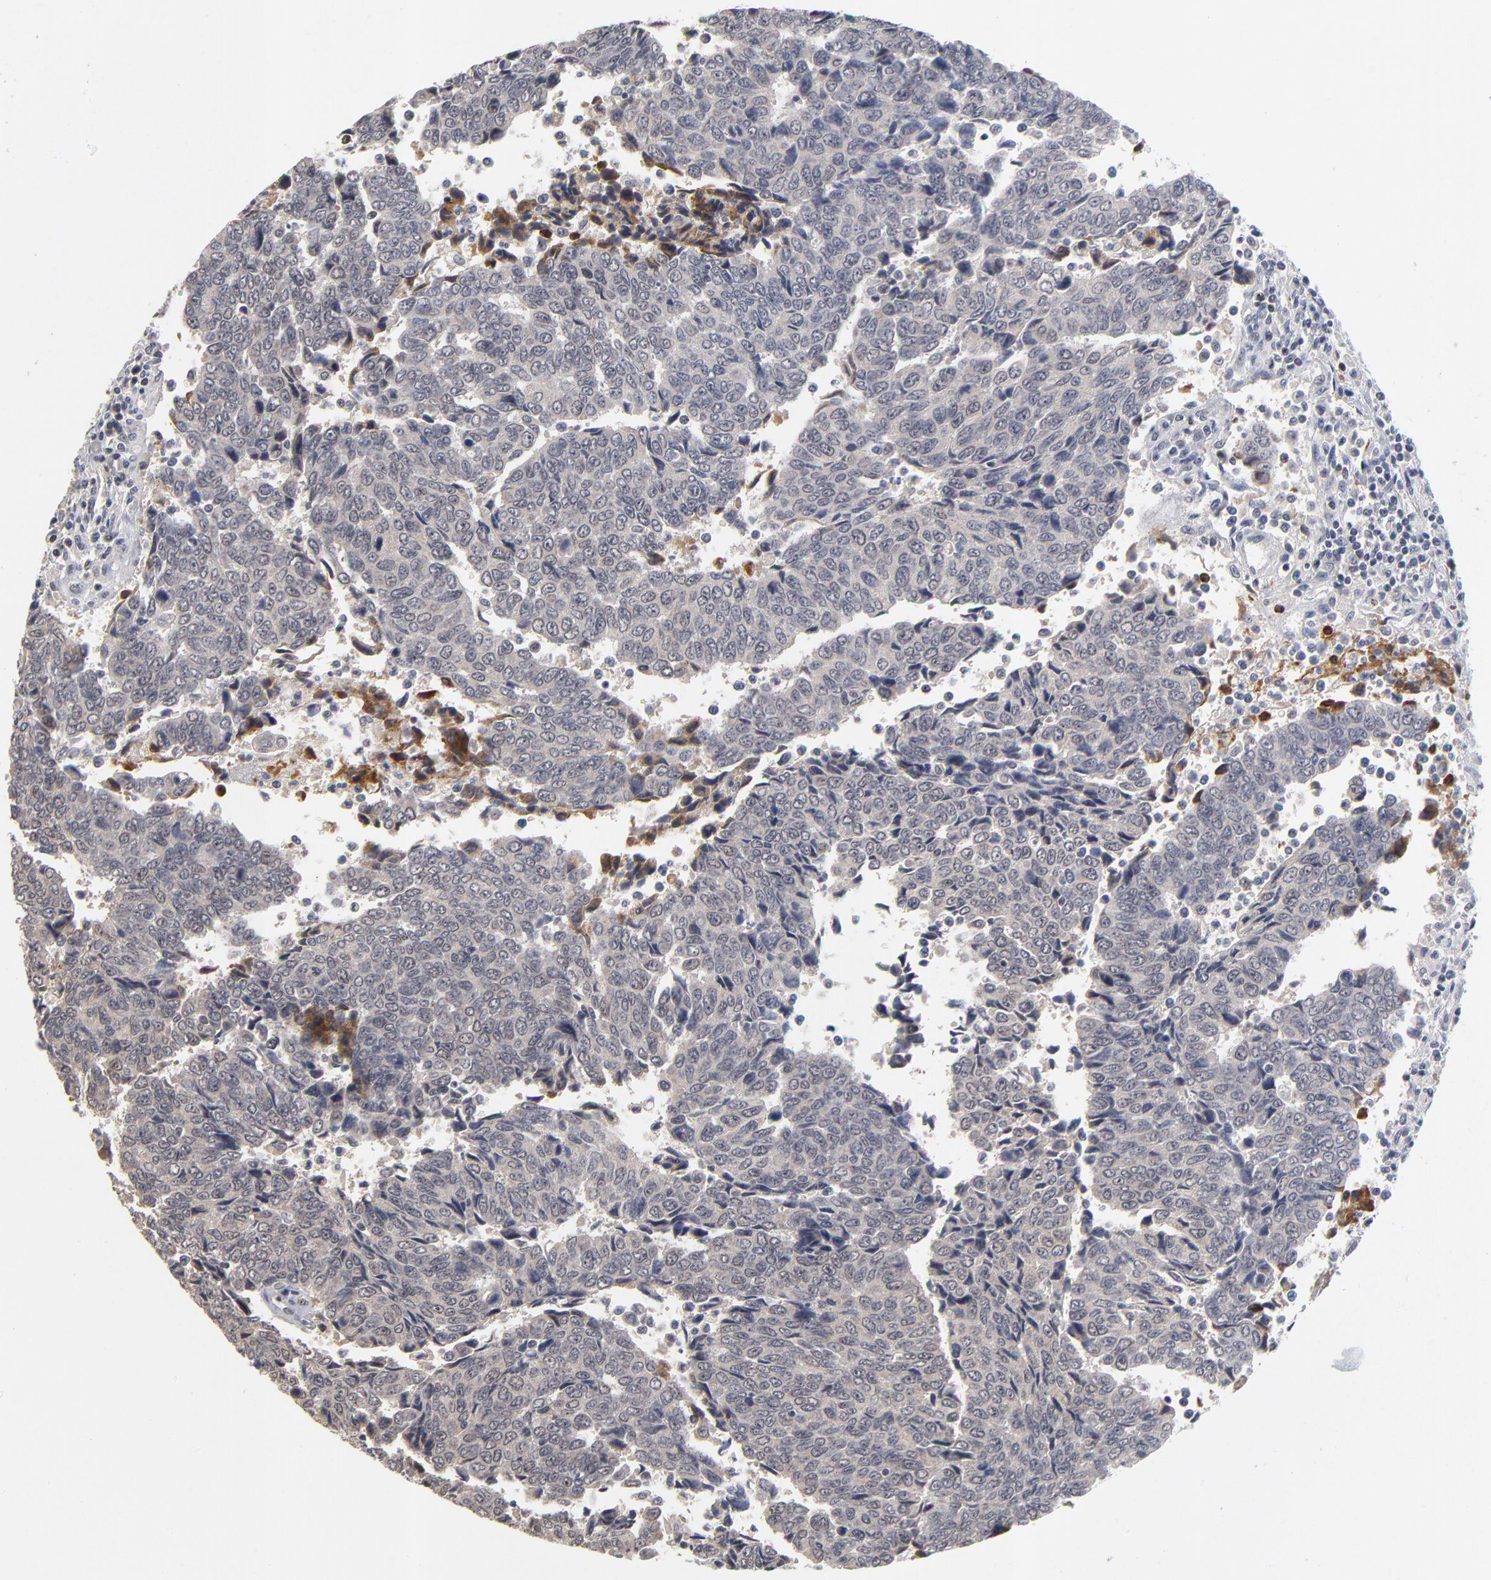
{"staining": {"intensity": "negative", "quantity": "none", "location": "none"}, "tissue": "urothelial cancer", "cell_type": "Tumor cells", "image_type": "cancer", "snomed": [{"axis": "morphology", "description": "Urothelial carcinoma, High grade"}, {"axis": "topography", "description": "Urinary bladder"}], "caption": "Immunohistochemical staining of human urothelial cancer shows no significant staining in tumor cells.", "gene": "WSB1", "patient": {"sex": "male", "age": 86}}